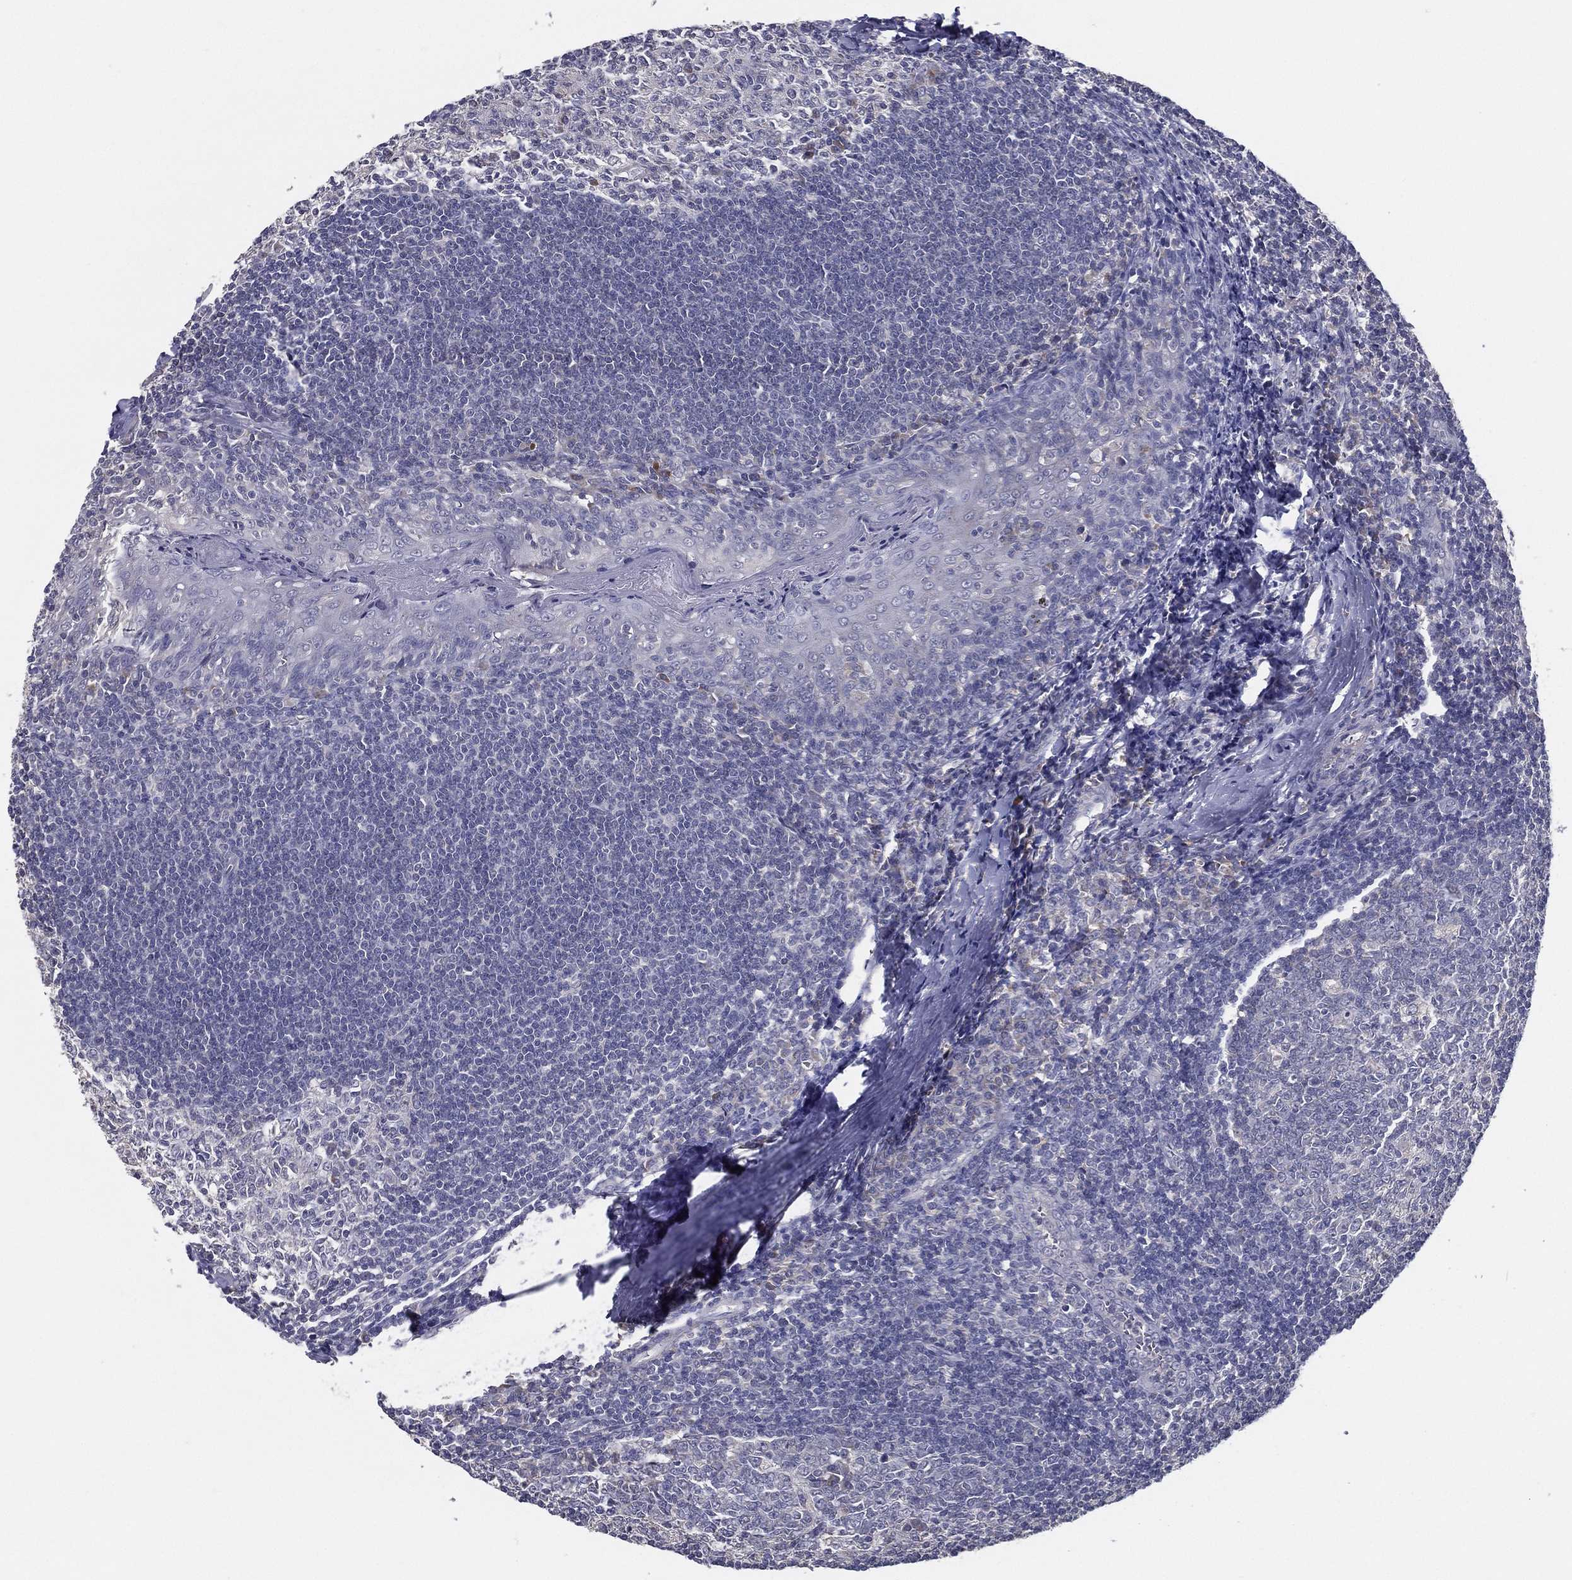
{"staining": {"intensity": "negative", "quantity": "none", "location": "none"}, "tissue": "tonsil", "cell_type": "Germinal center cells", "image_type": "normal", "snomed": [{"axis": "morphology", "description": "Normal tissue, NOS"}, {"axis": "topography", "description": "Tonsil"}], "caption": "The immunohistochemistry (IHC) image has no significant staining in germinal center cells of tonsil.", "gene": "PCSK1", "patient": {"sex": "male", "age": 33}}